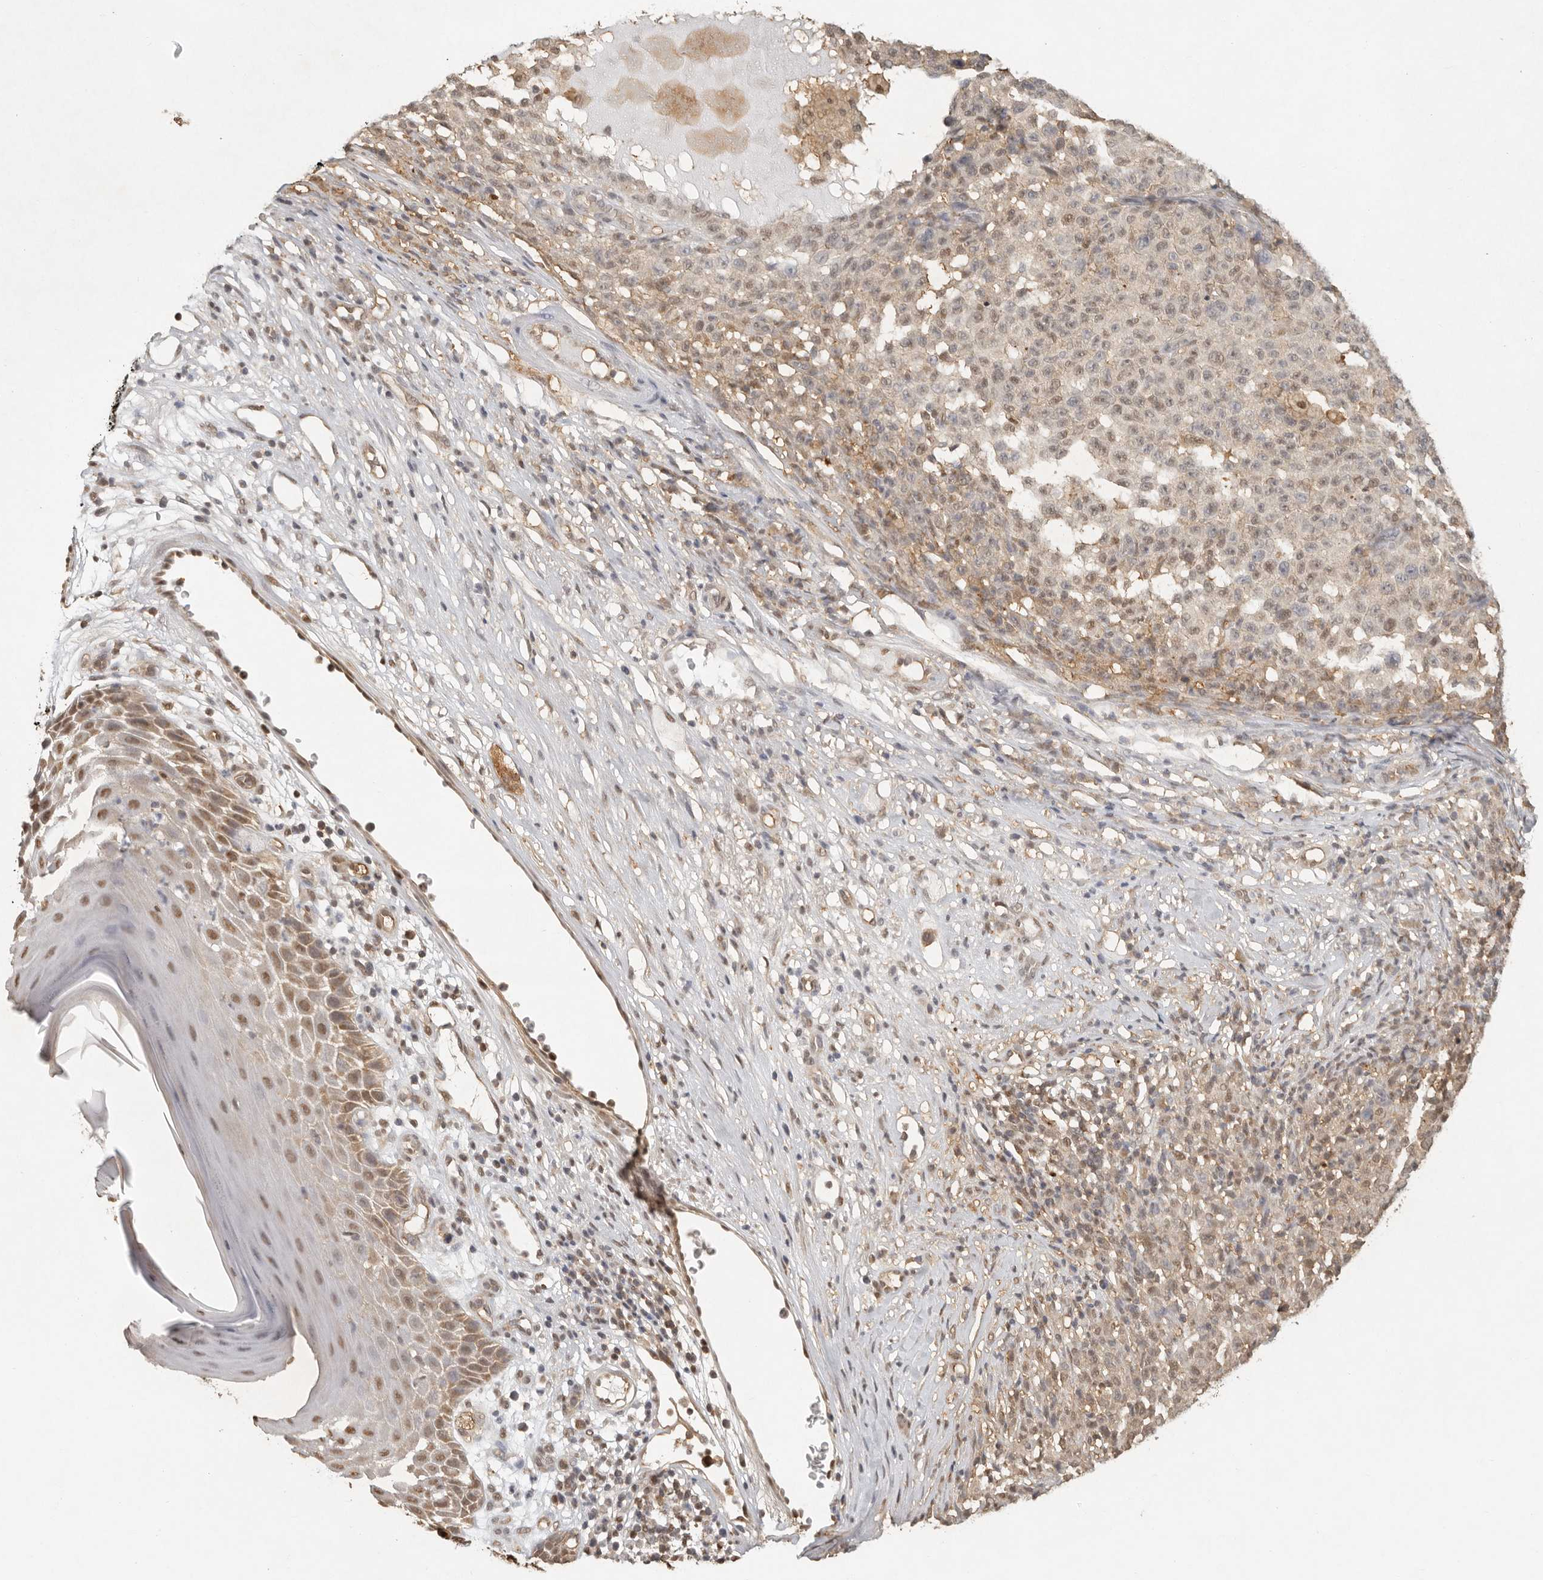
{"staining": {"intensity": "weak", "quantity": ">75%", "location": "nuclear"}, "tissue": "melanoma", "cell_type": "Tumor cells", "image_type": "cancer", "snomed": [{"axis": "morphology", "description": "Malignant melanoma, NOS"}, {"axis": "topography", "description": "Skin"}], "caption": "IHC staining of melanoma, which demonstrates low levels of weak nuclear expression in approximately >75% of tumor cells indicating weak nuclear protein positivity. The staining was performed using DAB (brown) for protein detection and nuclei were counterstained in hematoxylin (blue).", "gene": "PSMA5", "patient": {"sex": "female", "age": 82}}